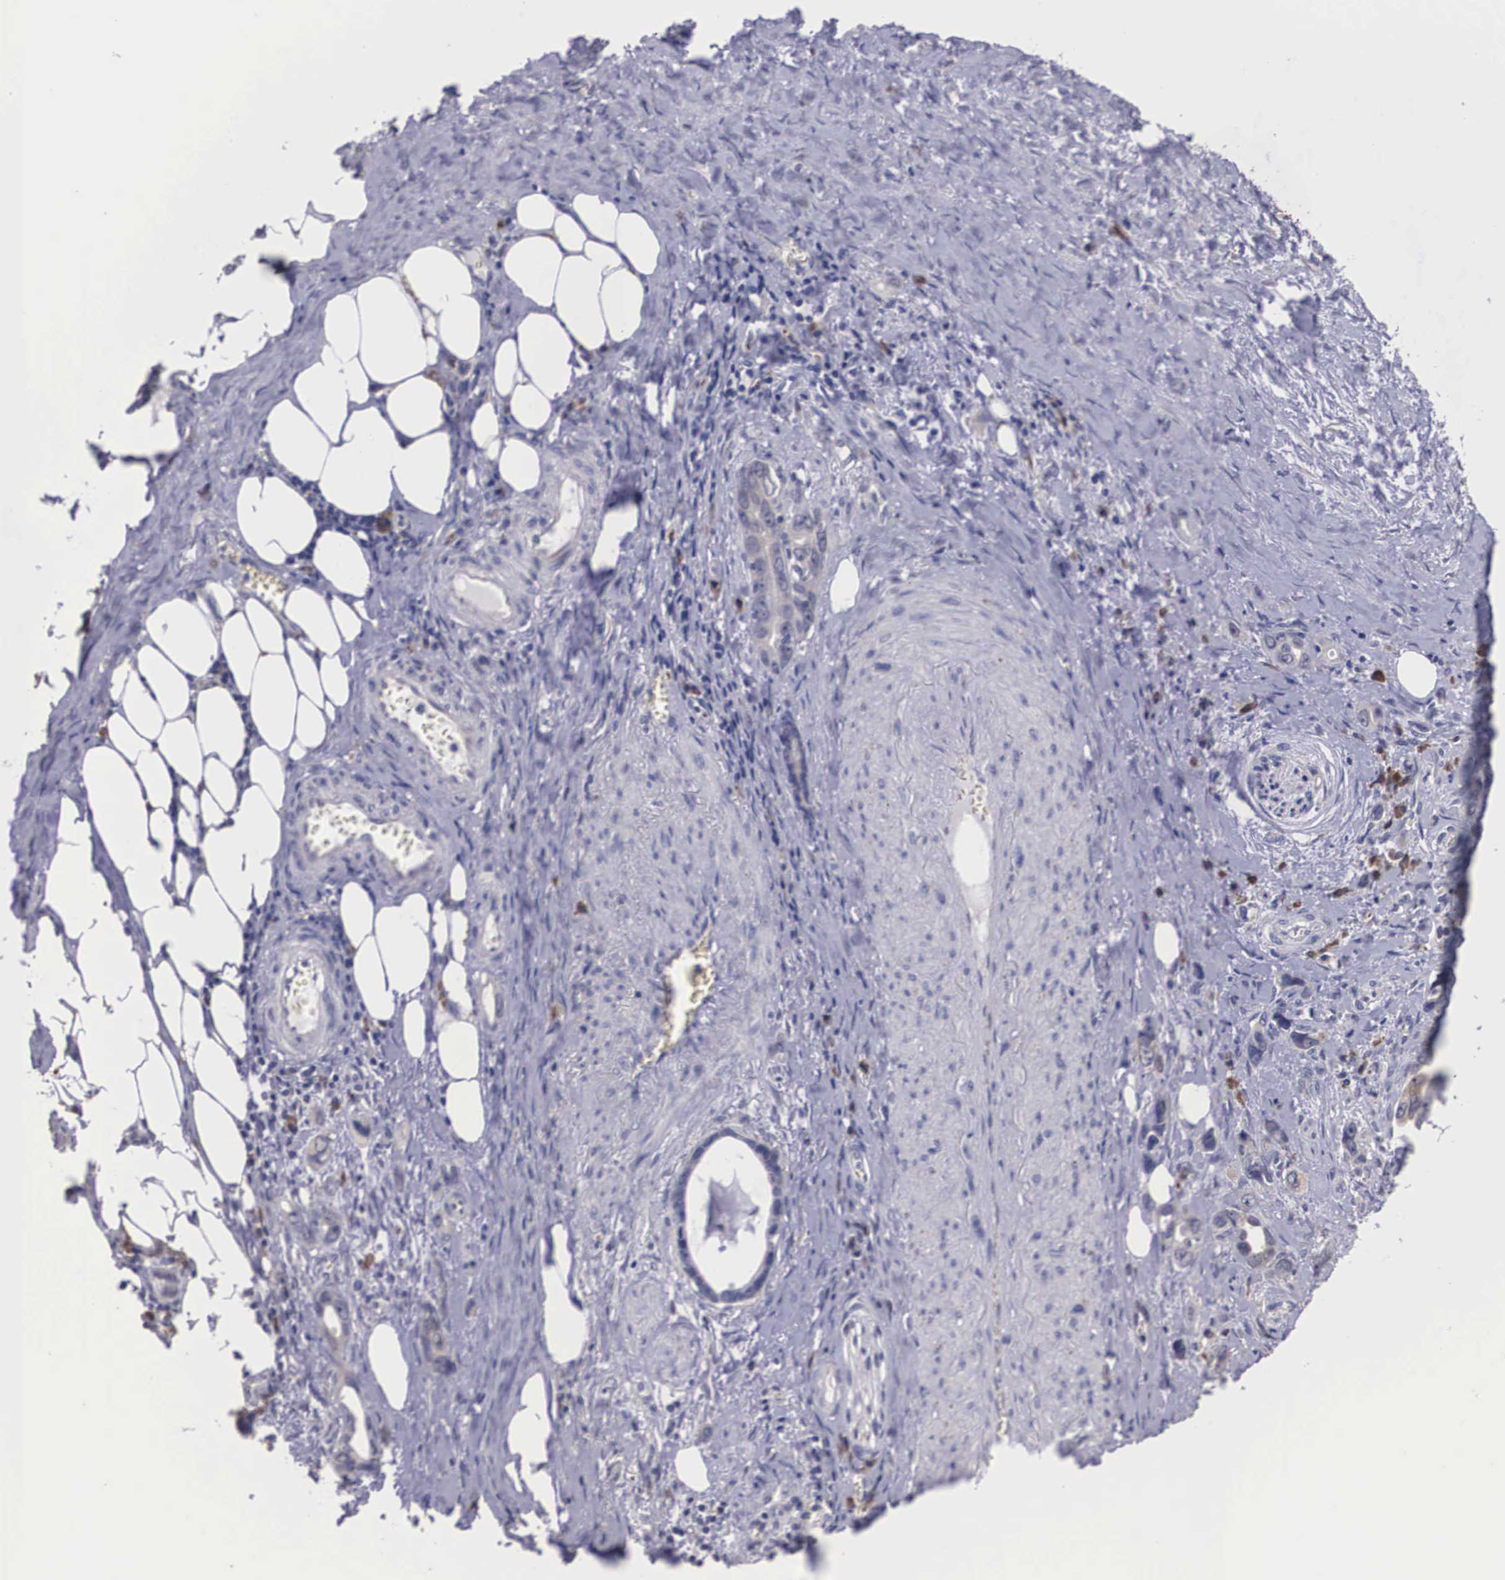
{"staining": {"intensity": "moderate", "quantity": ">75%", "location": "cytoplasmic/membranous"}, "tissue": "stomach cancer", "cell_type": "Tumor cells", "image_type": "cancer", "snomed": [{"axis": "morphology", "description": "Adenocarcinoma, NOS"}, {"axis": "topography", "description": "Stomach"}], "caption": "A high-resolution micrograph shows immunohistochemistry staining of stomach cancer (adenocarcinoma), which displays moderate cytoplasmic/membranous positivity in approximately >75% of tumor cells.", "gene": "CRELD2", "patient": {"sex": "male", "age": 78}}